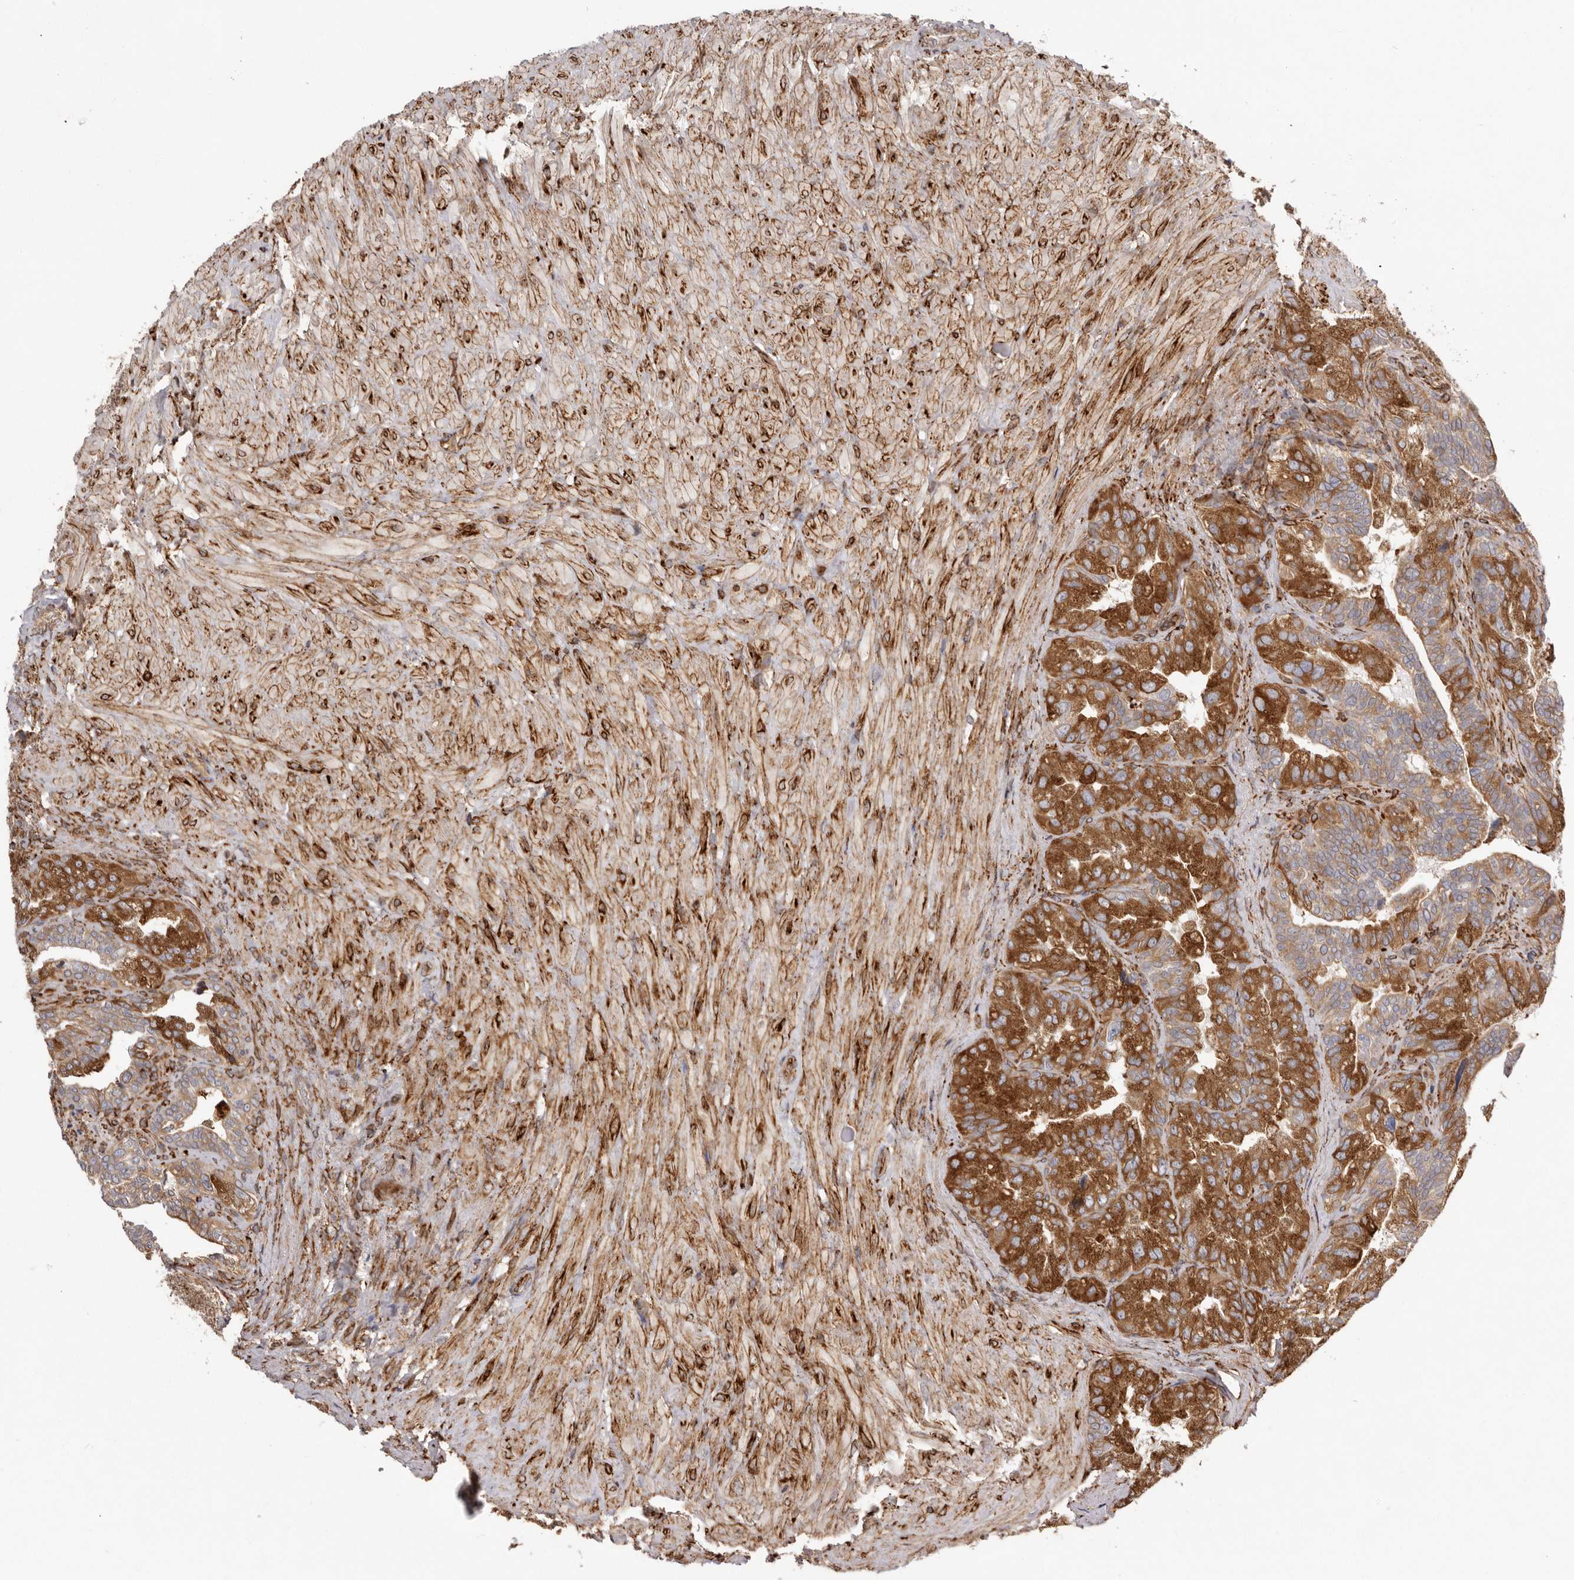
{"staining": {"intensity": "strong", "quantity": "25%-75%", "location": "cytoplasmic/membranous"}, "tissue": "seminal vesicle", "cell_type": "Glandular cells", "image_type": "normal", "snomed": [{"axis": "morphology", "description": "Normal tissue, NOS"}, {"axis": "topography", "description": "Seminal veicle"}, {"axis": "topography", "description": "Peripheral nerve tissue"}], "caption": "Seminal vesicle stained with DAB (3,3'-diaminobenzidine) immunohistochemistry displays high levels of strong cytoplasmic/membranous staining in about 25%-75% of glandular cells.", "gene": "WDTC1", "patient": {"sex": "male", "age": 63}}